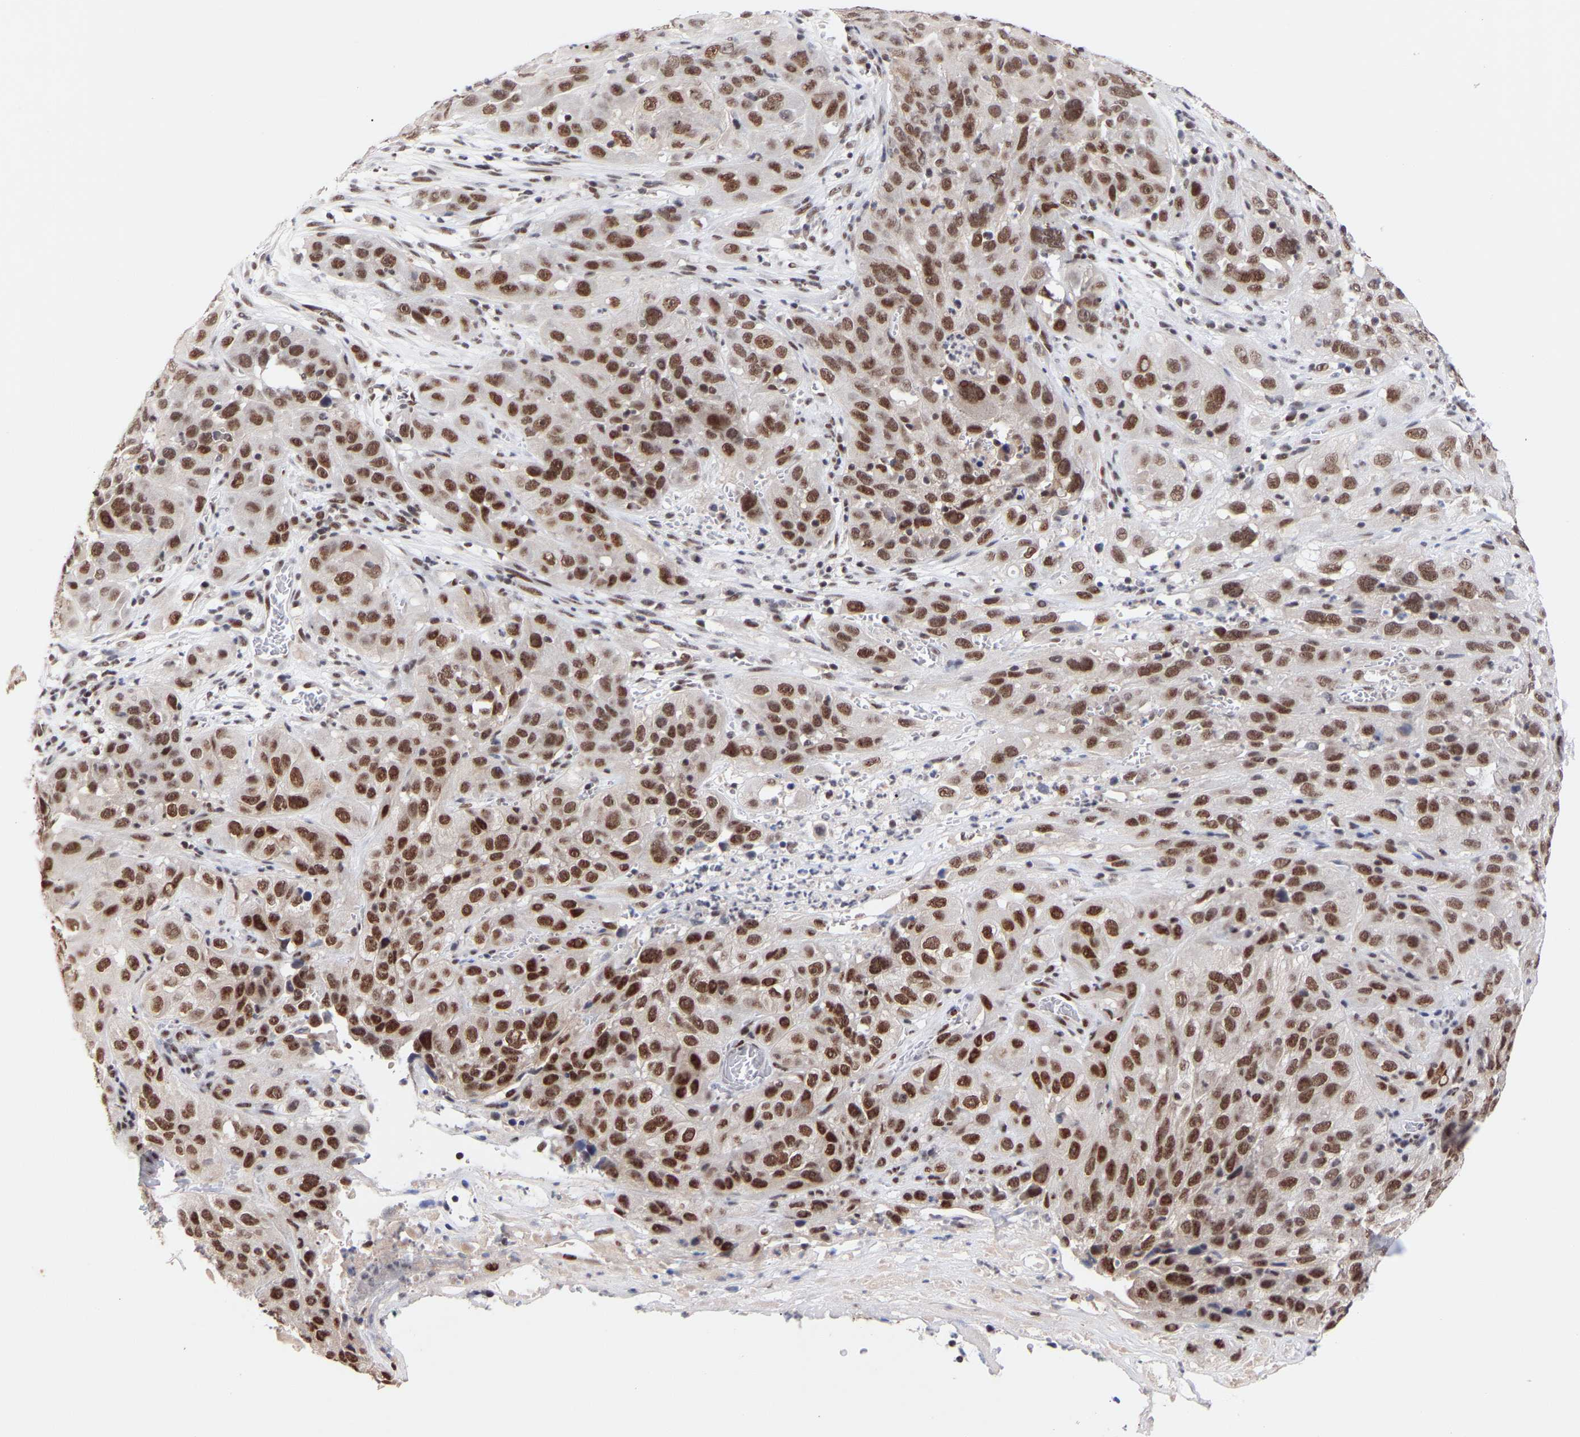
{"staining": {"intensity": "moderate", "quantity": ">75%", "location": "nuclear"}, "tissue": "cervical cancer", "cell_type": "Tumor cells", "image_type": "cancer", "snomed": [{"axis": "morphology", "description": "Squamous cell carcinoma, NOS"}, {"axis": "topography", "description": "Cervix"}], "caption": "This image shows IHC staining of cervical cancer, with medium moderate nuclear expression in approximately >75% of tumor cells.", "gene": "RBM15", "patient": {"sex": "female", "age": 32}}